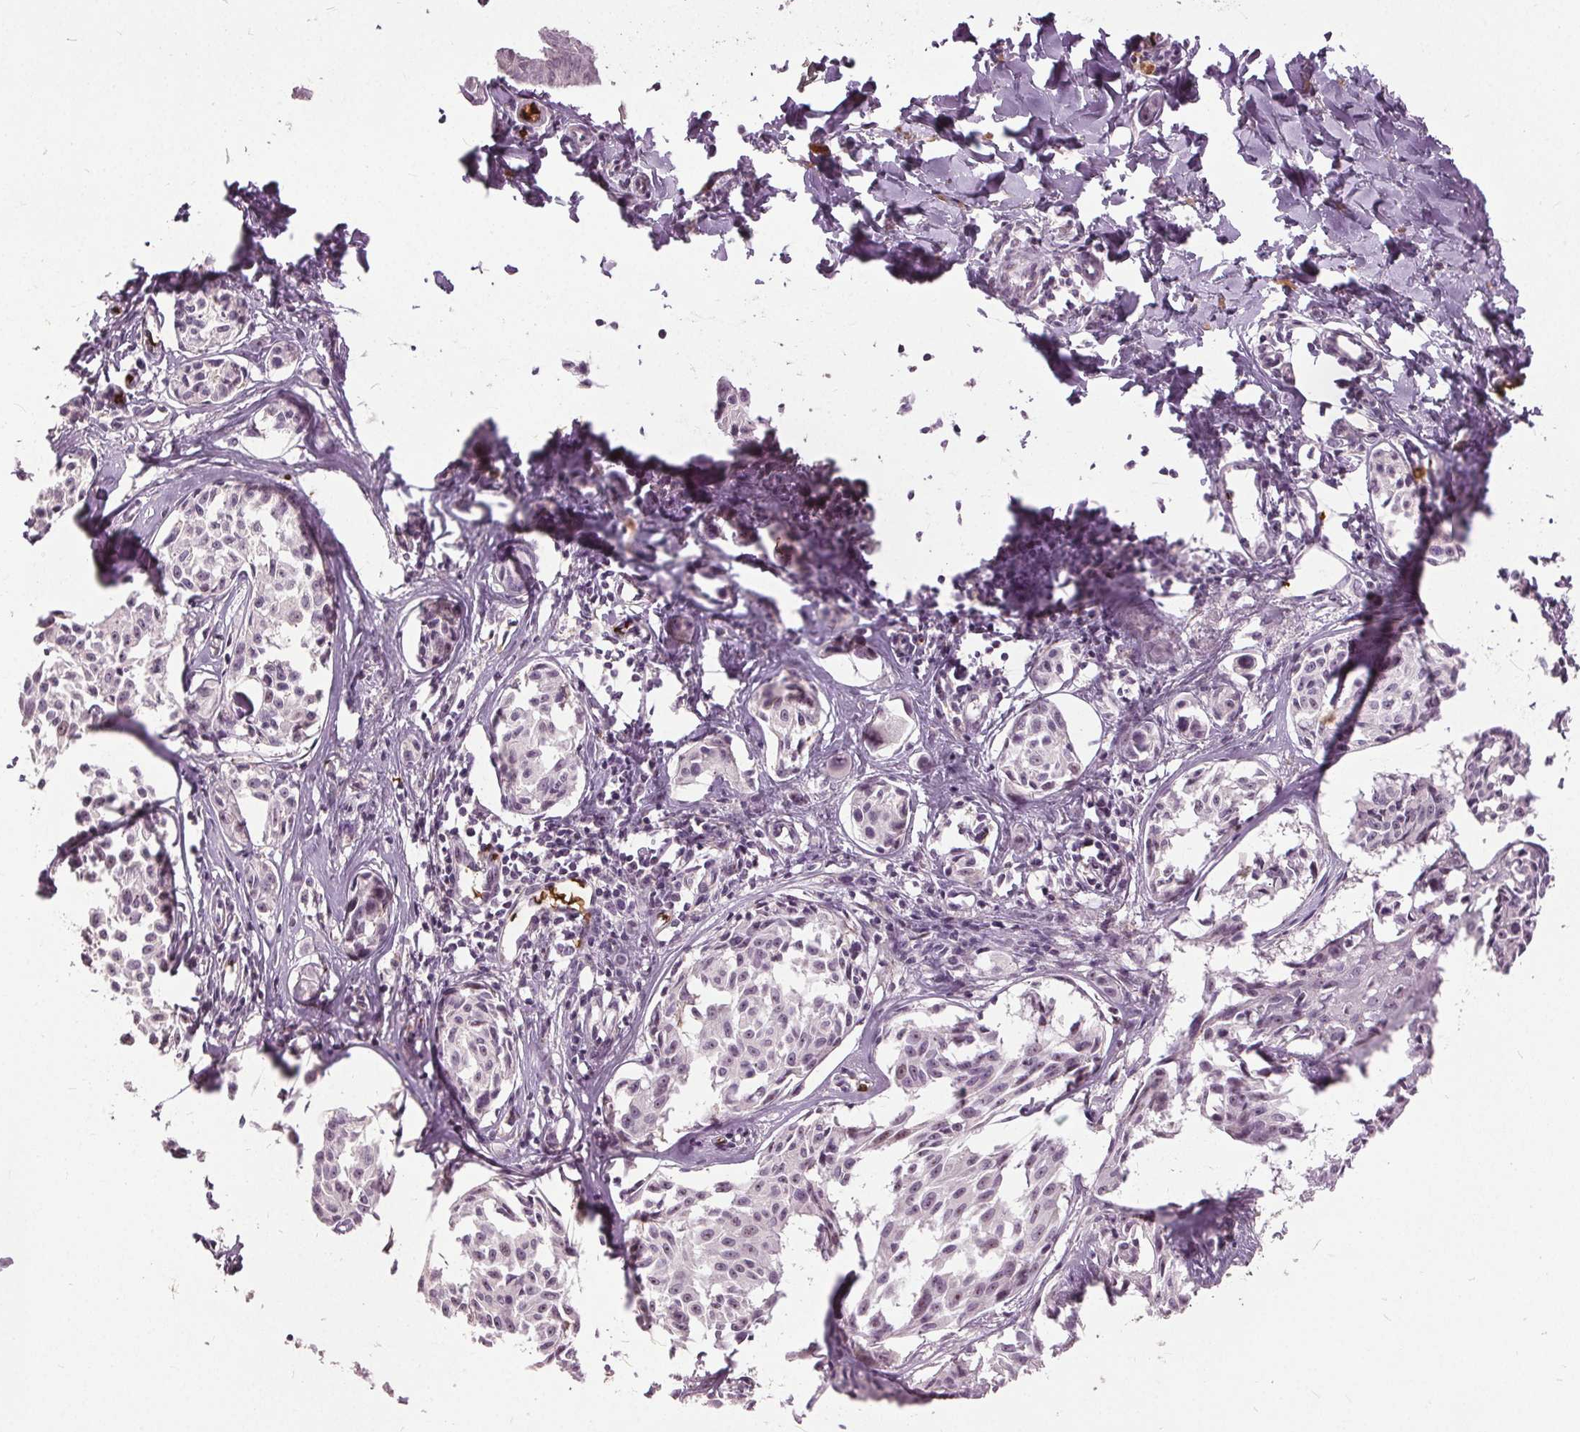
{"staining": {"intensity": "negative", "quantity": "none", "location": "none"}, "tissue": "melanoma", "cell_type": "Tumor cells", "image_type": "cancer", "snomed": [{"axis": "morphology", "description": "Malignant melanoma, NOS"}, {"axis": "topography", "description": "Skin"}], "caption": "DAB (3,3'-diaminobenzidine) immunohistochemical staining of melanoma shows no significant expression in tumor cells. (Immunohistochemistry, brightfield microscopy, high magnification).", "gene": "SLC4A1", "patient": {"sex": "male", "age": 51}}